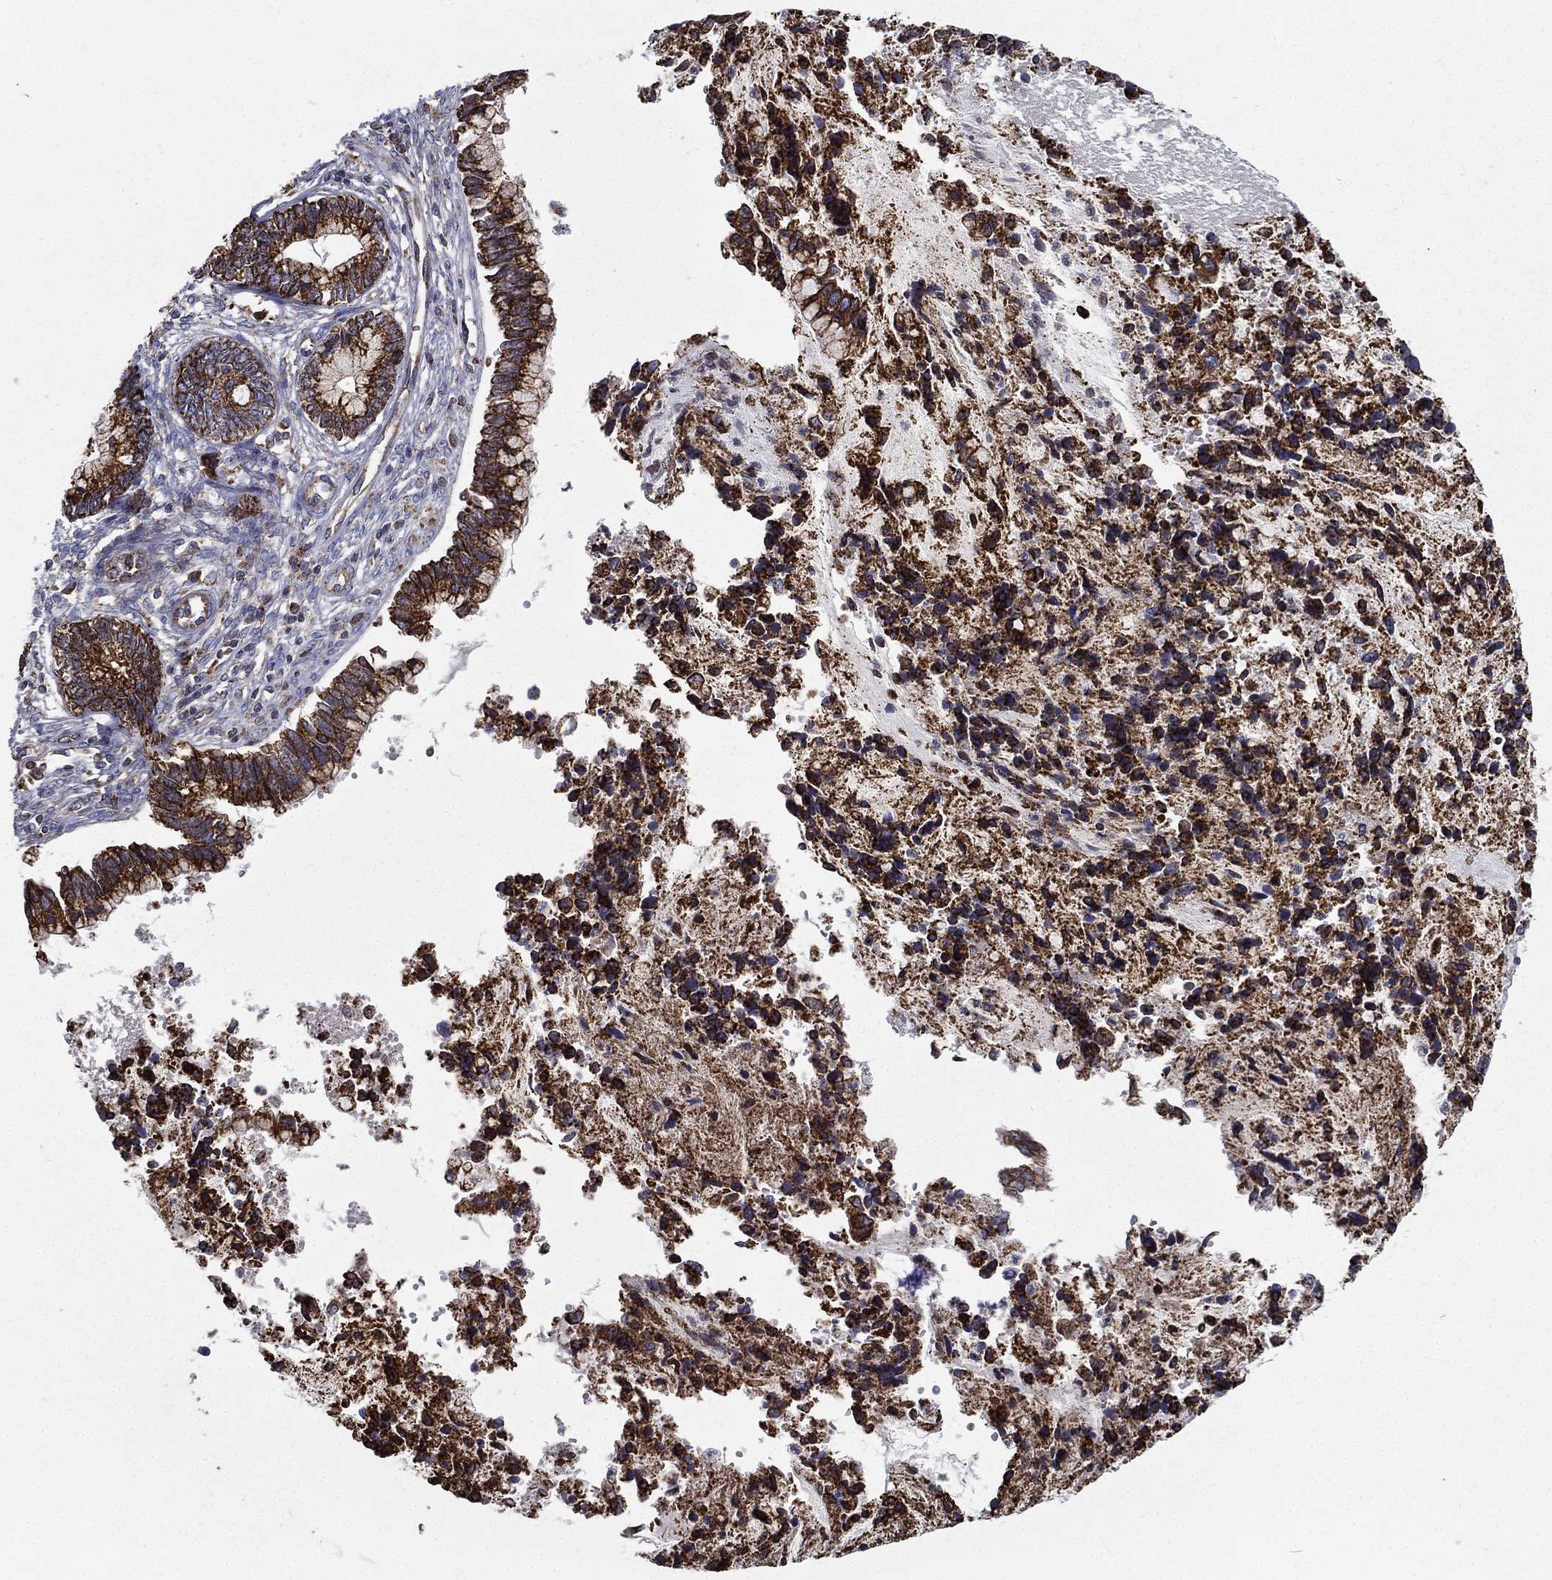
{"staining": {"intensity": "strong", "quantity": ">75%", "location": "cytoplasmic/membranous"}, "tissue": "cervical cancer", "cell_type": "Tumor cells", "image_type": "cancer", "snomed": [{"axis": "morphology", "description": "Adenocarcinoma, NOS"}, {"axis": "topography", "description": "Cervix"}], "caption": "A photomicrograph of human adenocarcinoma (cervical) stained for a protein exhibits strong cytoplasmic/membranous brown staining in tumor cells.", "gene": "MT-CYB", "patient": {"sex": "female", "age": 44}}